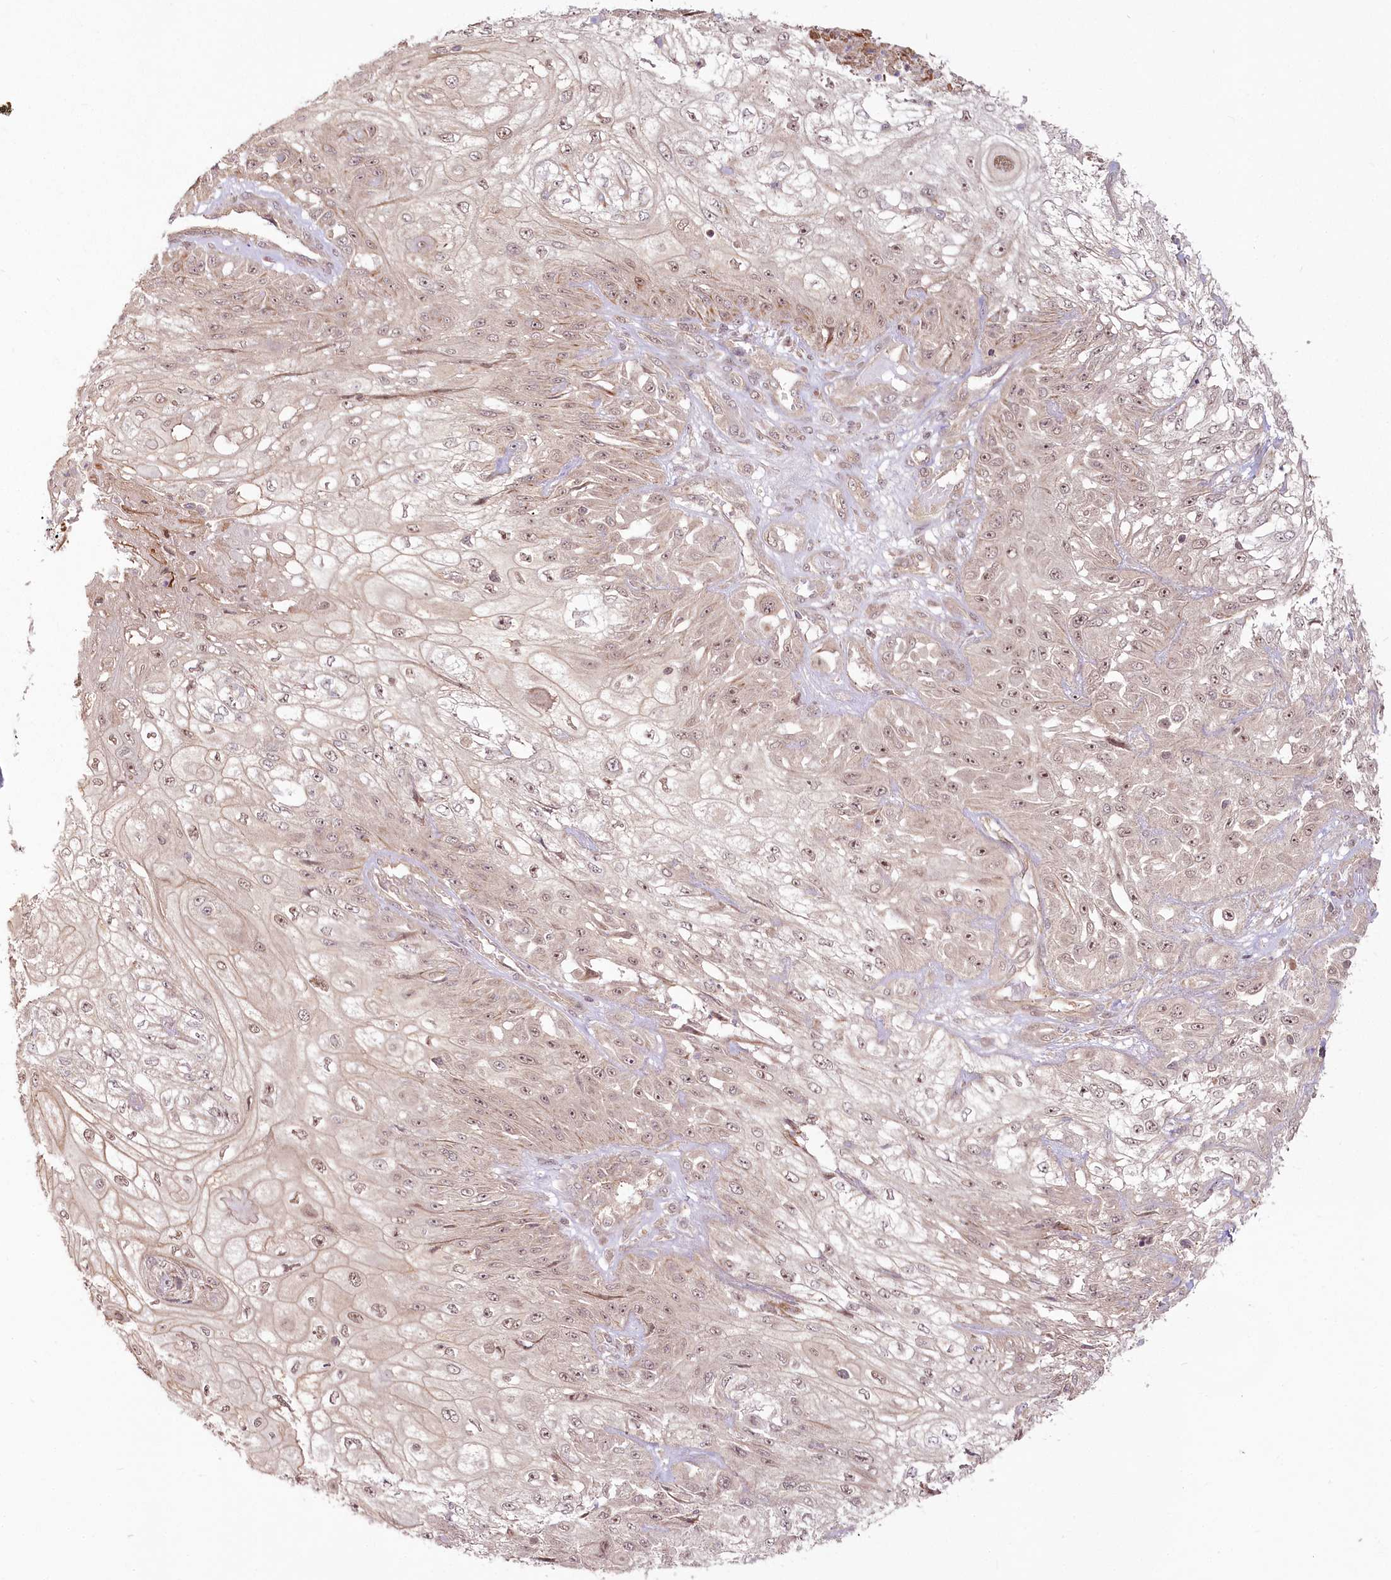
{"staining": {"intensity": "weak", "quantity": "25%-75%", "location": "cytoplasmic/membranous,nuclear"}, "tissue": "skin cancer", "cell_type": "Tumor cells", "image_type": "cancer", "snomed": [{"axis": "morphology", "description": "Squamous cell carcinoma, NOS"}, {"axis": "morphology", "description": "Squamous cell carcinoma, metastatic, NOS"}, {"axis": "topography", "description": "Skin"}, {"axis": "topography", "description": "Lymph node"}], "caption": "This photomicrograph demonstrates skin cancer (squamous cell carcinoma) stained with immunohistochemistry (IHC) to label a protein in brown. The cytoplasmic/membranous and nuclear of tumor cells show weak positivity for the protein. Nuclei are counter-stained blue.", "gene": "R3HDM2", "patient": {"sex": "male", "age": 75}}